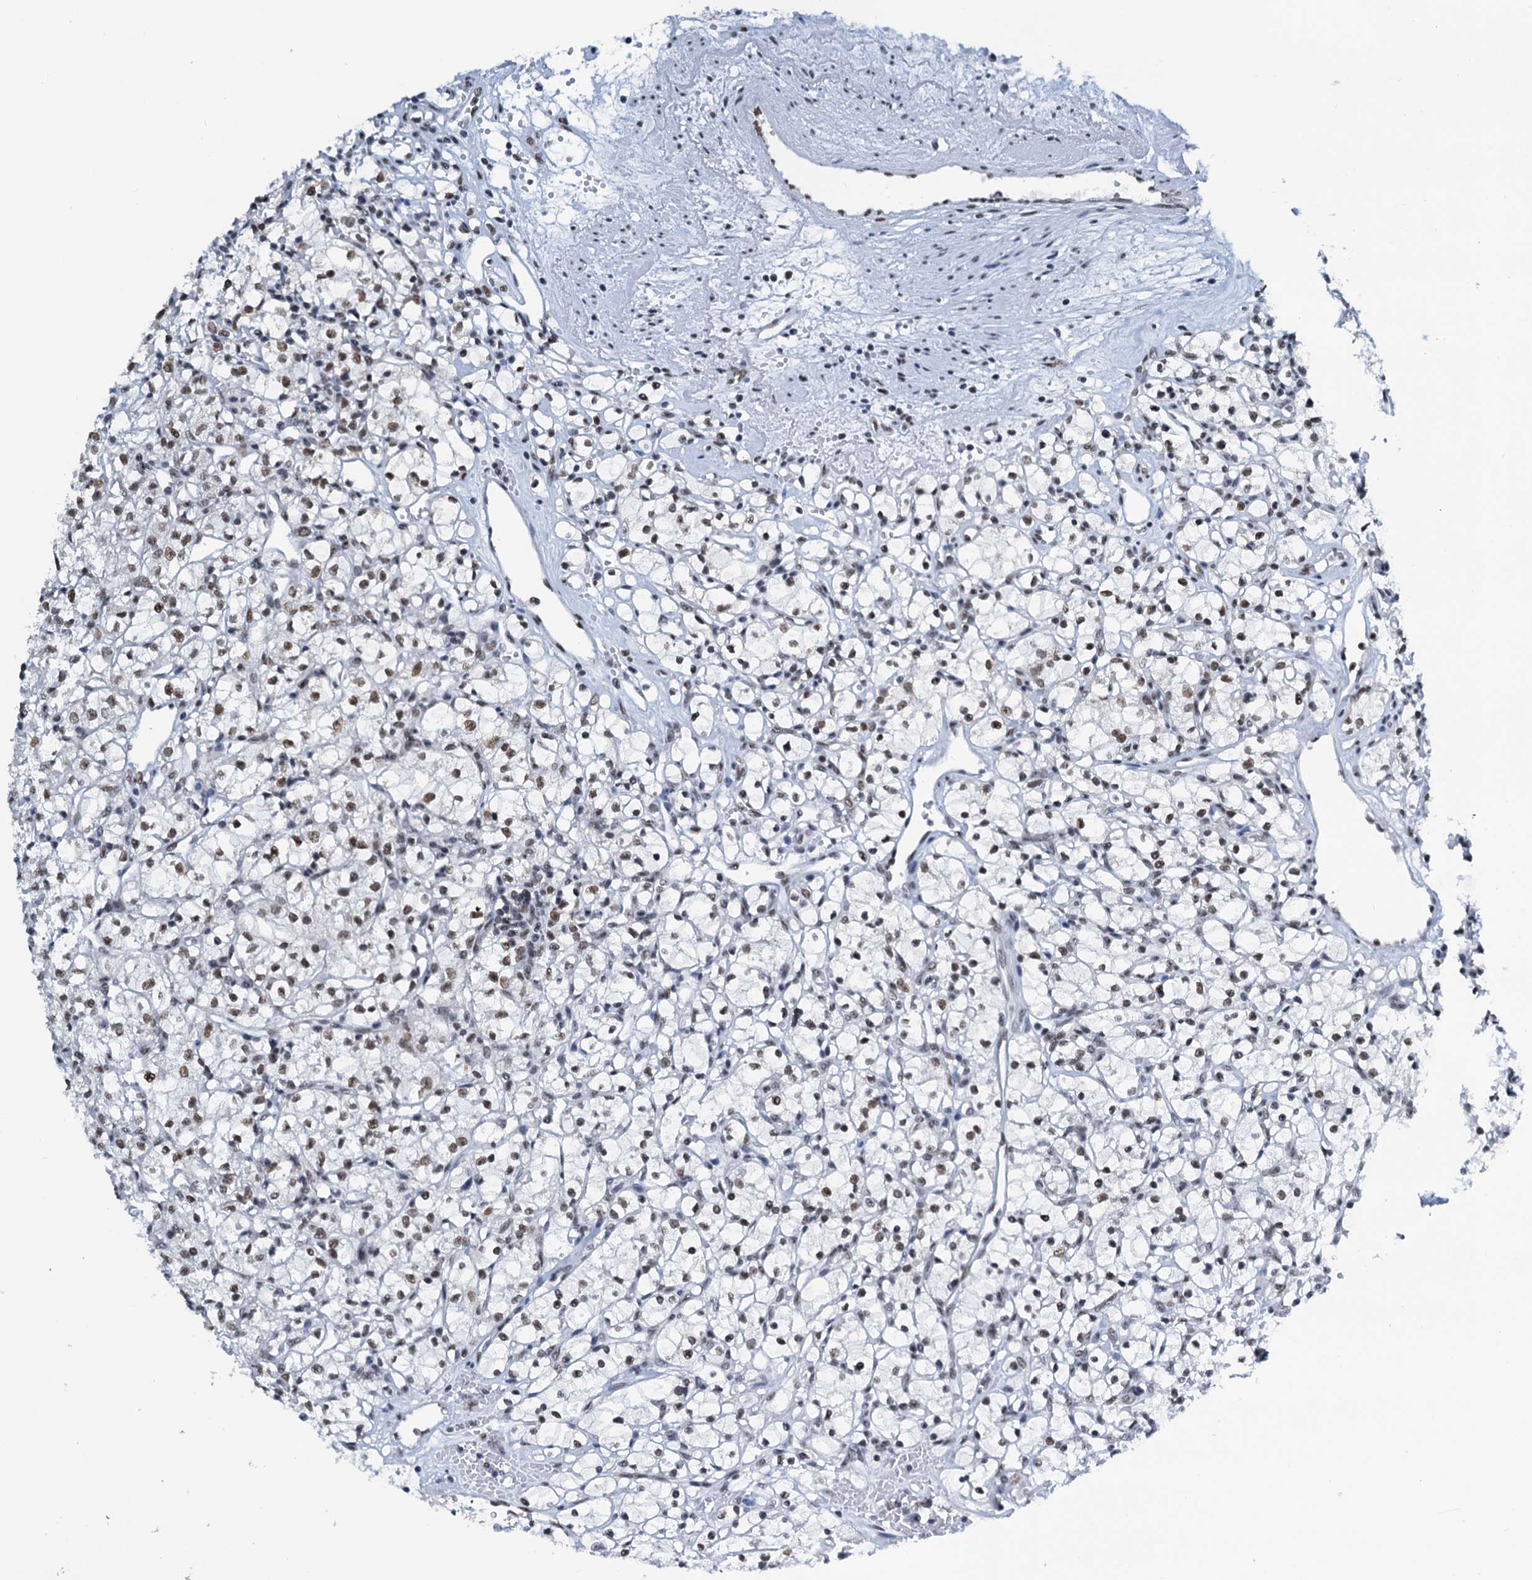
{"staining": {"intensity": "moderate", "quantity": ">75%", "location": "nuclear"}, "tissue": "renal cancer", "cell_type": "Tumor cells", "image_type": "cancer", "snomed": [{"axis": "morphology", "description": "Adenocarcinoma, NOS"}, {"axis": "topography", "description": "Kidney"}], "caption": "A brown stain shows moderate nuclear expression of a protein in human renal cancer (adenocarcinoma) tumor cells.", "gene": "SLTM", "patient": {"sex": "female", "age": 59}}